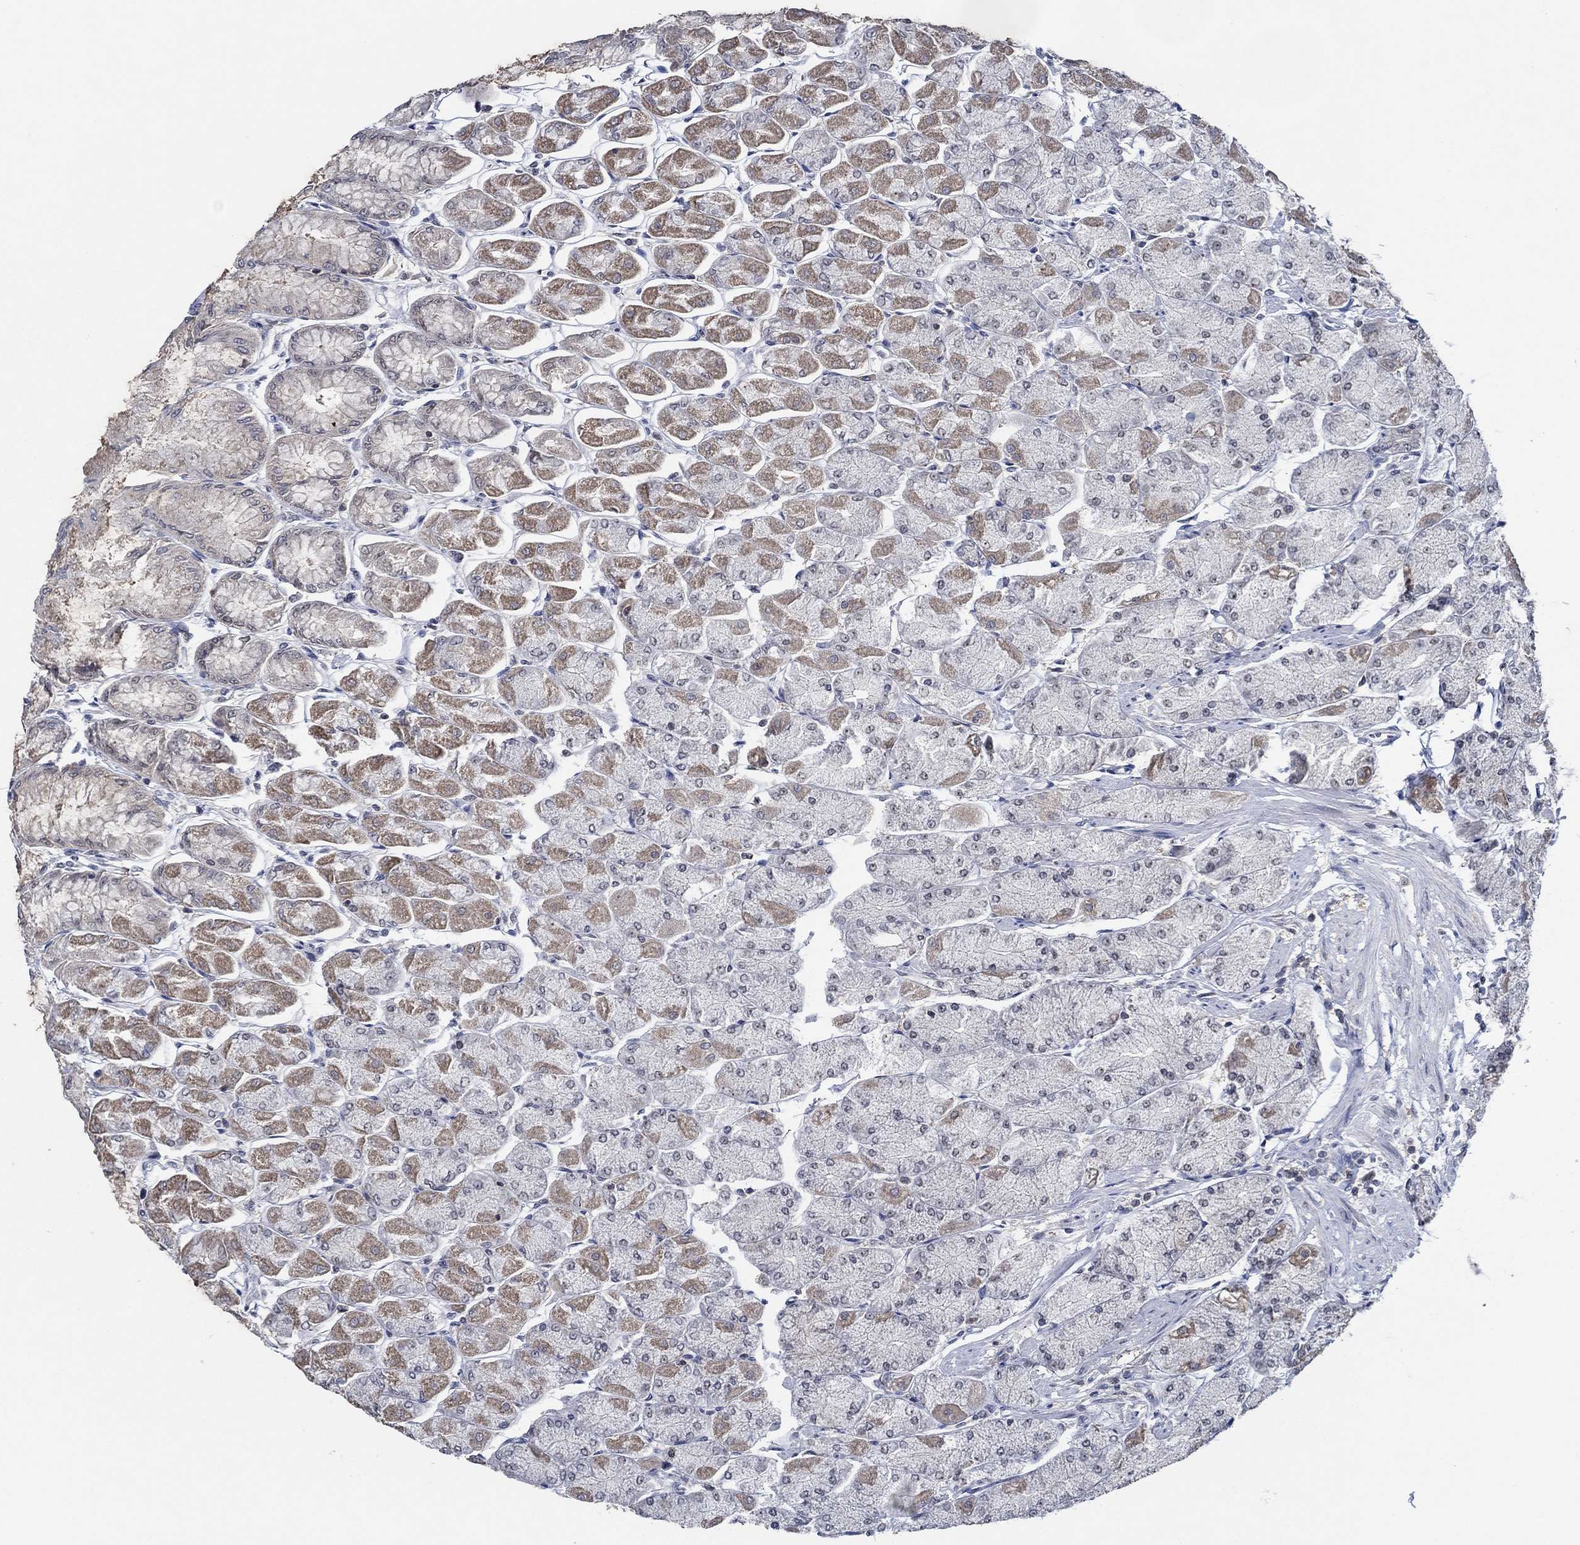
{"staining": {"intensity": "weak", "quantity": "25%-75%", "location": "cytoplasmic/membranous"}, "tissue": "stomach", "cell_type": "Glandular cells", "image_type": "normal", "snomed": [{"axis": "morphology", "description": "Normal tissue, NOS"}, {"axis": "topography", "description": "Stomach, upper"}], "caption": "A photomicrograph of stomach stained for a protein exhibits weak cytoplasmic/membranous brown staining in glandular cells.", "gene": "DACT1", "patient": {"sex": "male", "age": 60}}